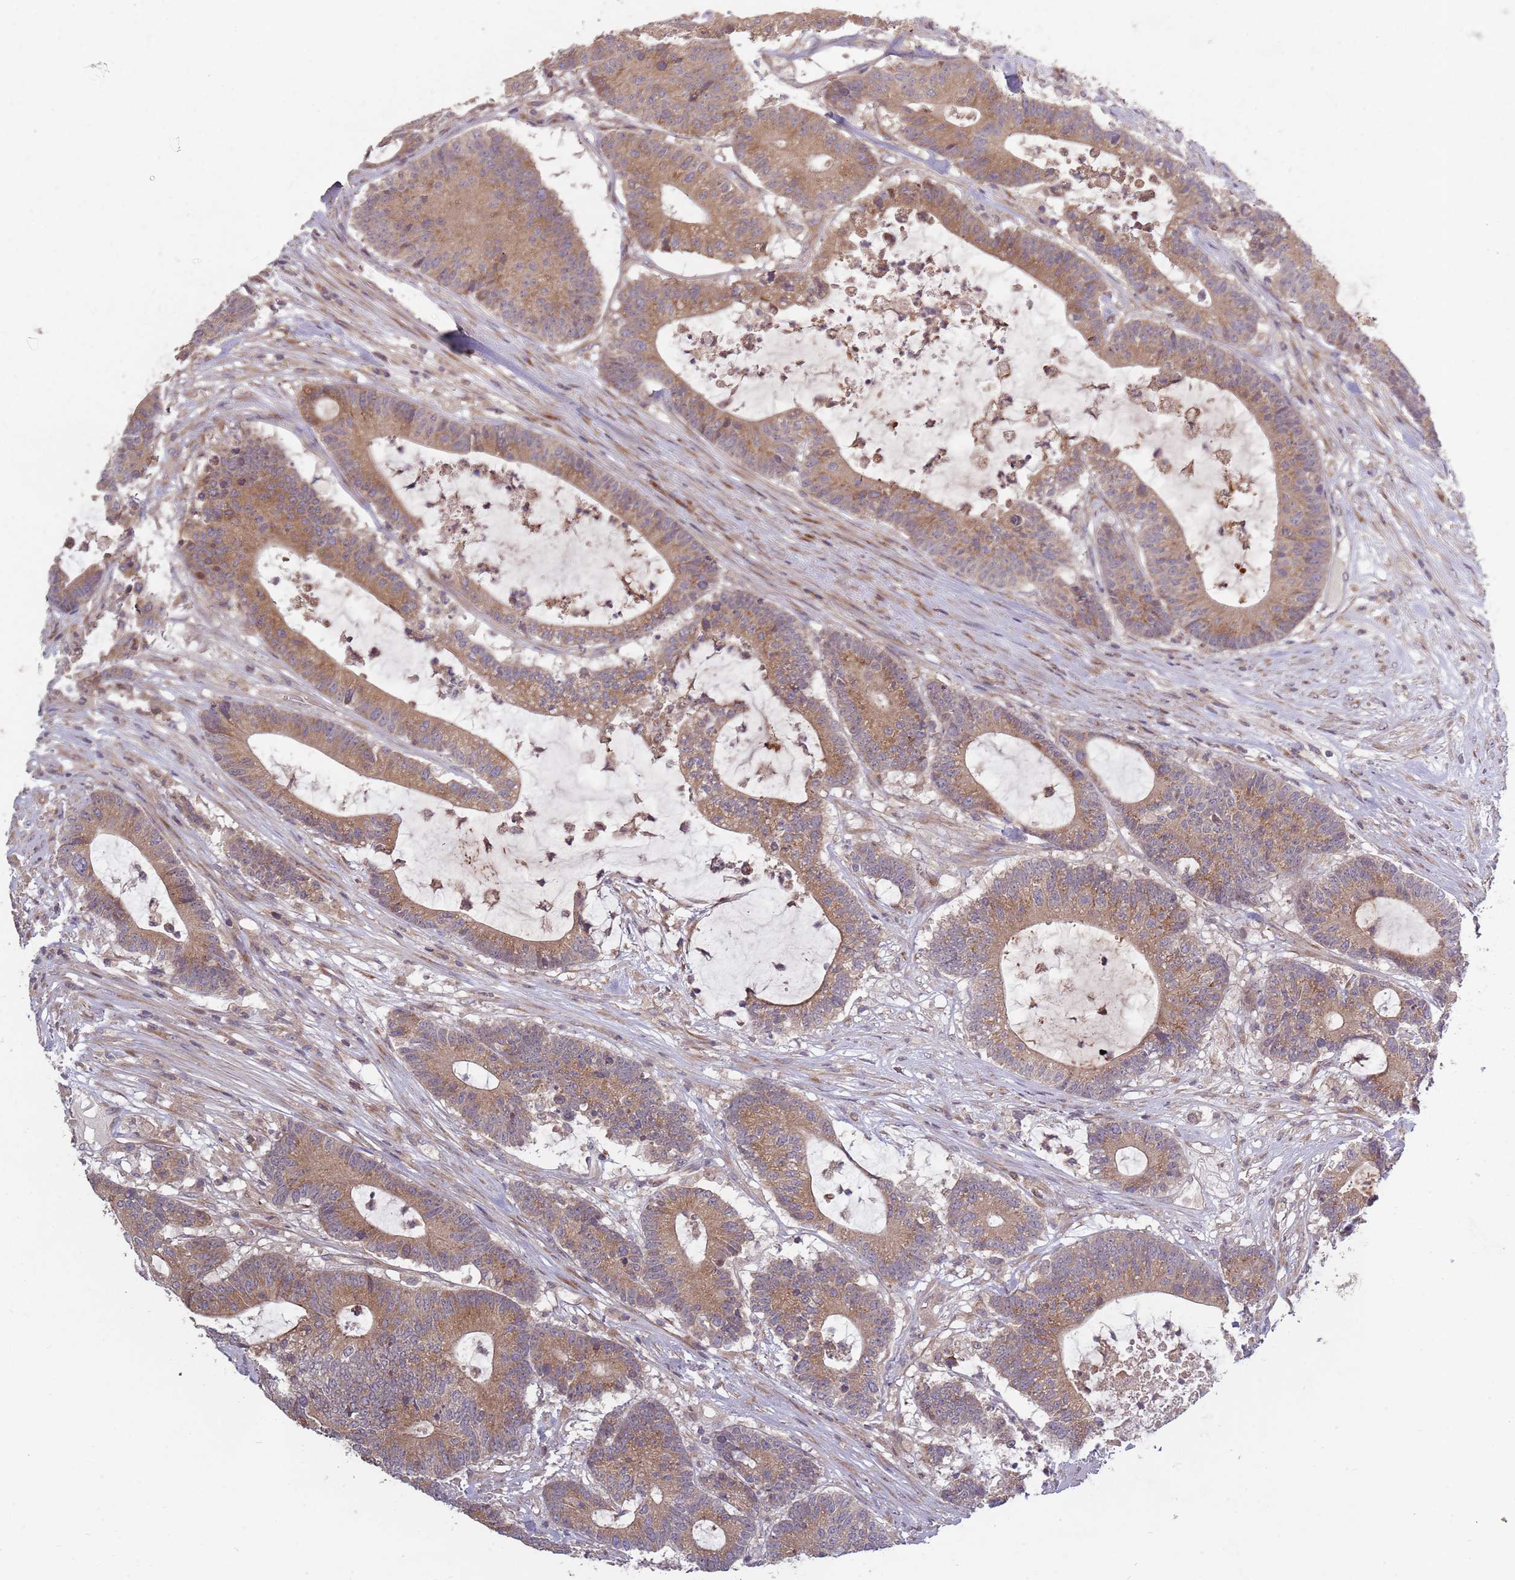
{"staining": {"intensity": "moderate", "quantity": ">75%", "location": "cytoplasmic/membranous"}, "tissue": "colorectal cancer", "cell_type": "Tumor cells", "image_type": "cancer", "snomed": [{"axis": "morphology", "description": "Adenocarcinoma, NOS"}, {"axis": "topography", "description": "Colon"}], "caption": "Tumor cells exhibit moderate cytoplasmic/membranous staining in about >75% of cells in adenocarcinoma (colorectal). The staining was performed using DAB to visualize the protein expression in brown, while the nuclei were stained in blue with hematoxylin (Magnification: 20x).", "gene": "PLD6", "patient": {"sex": "female", "age": 84}}